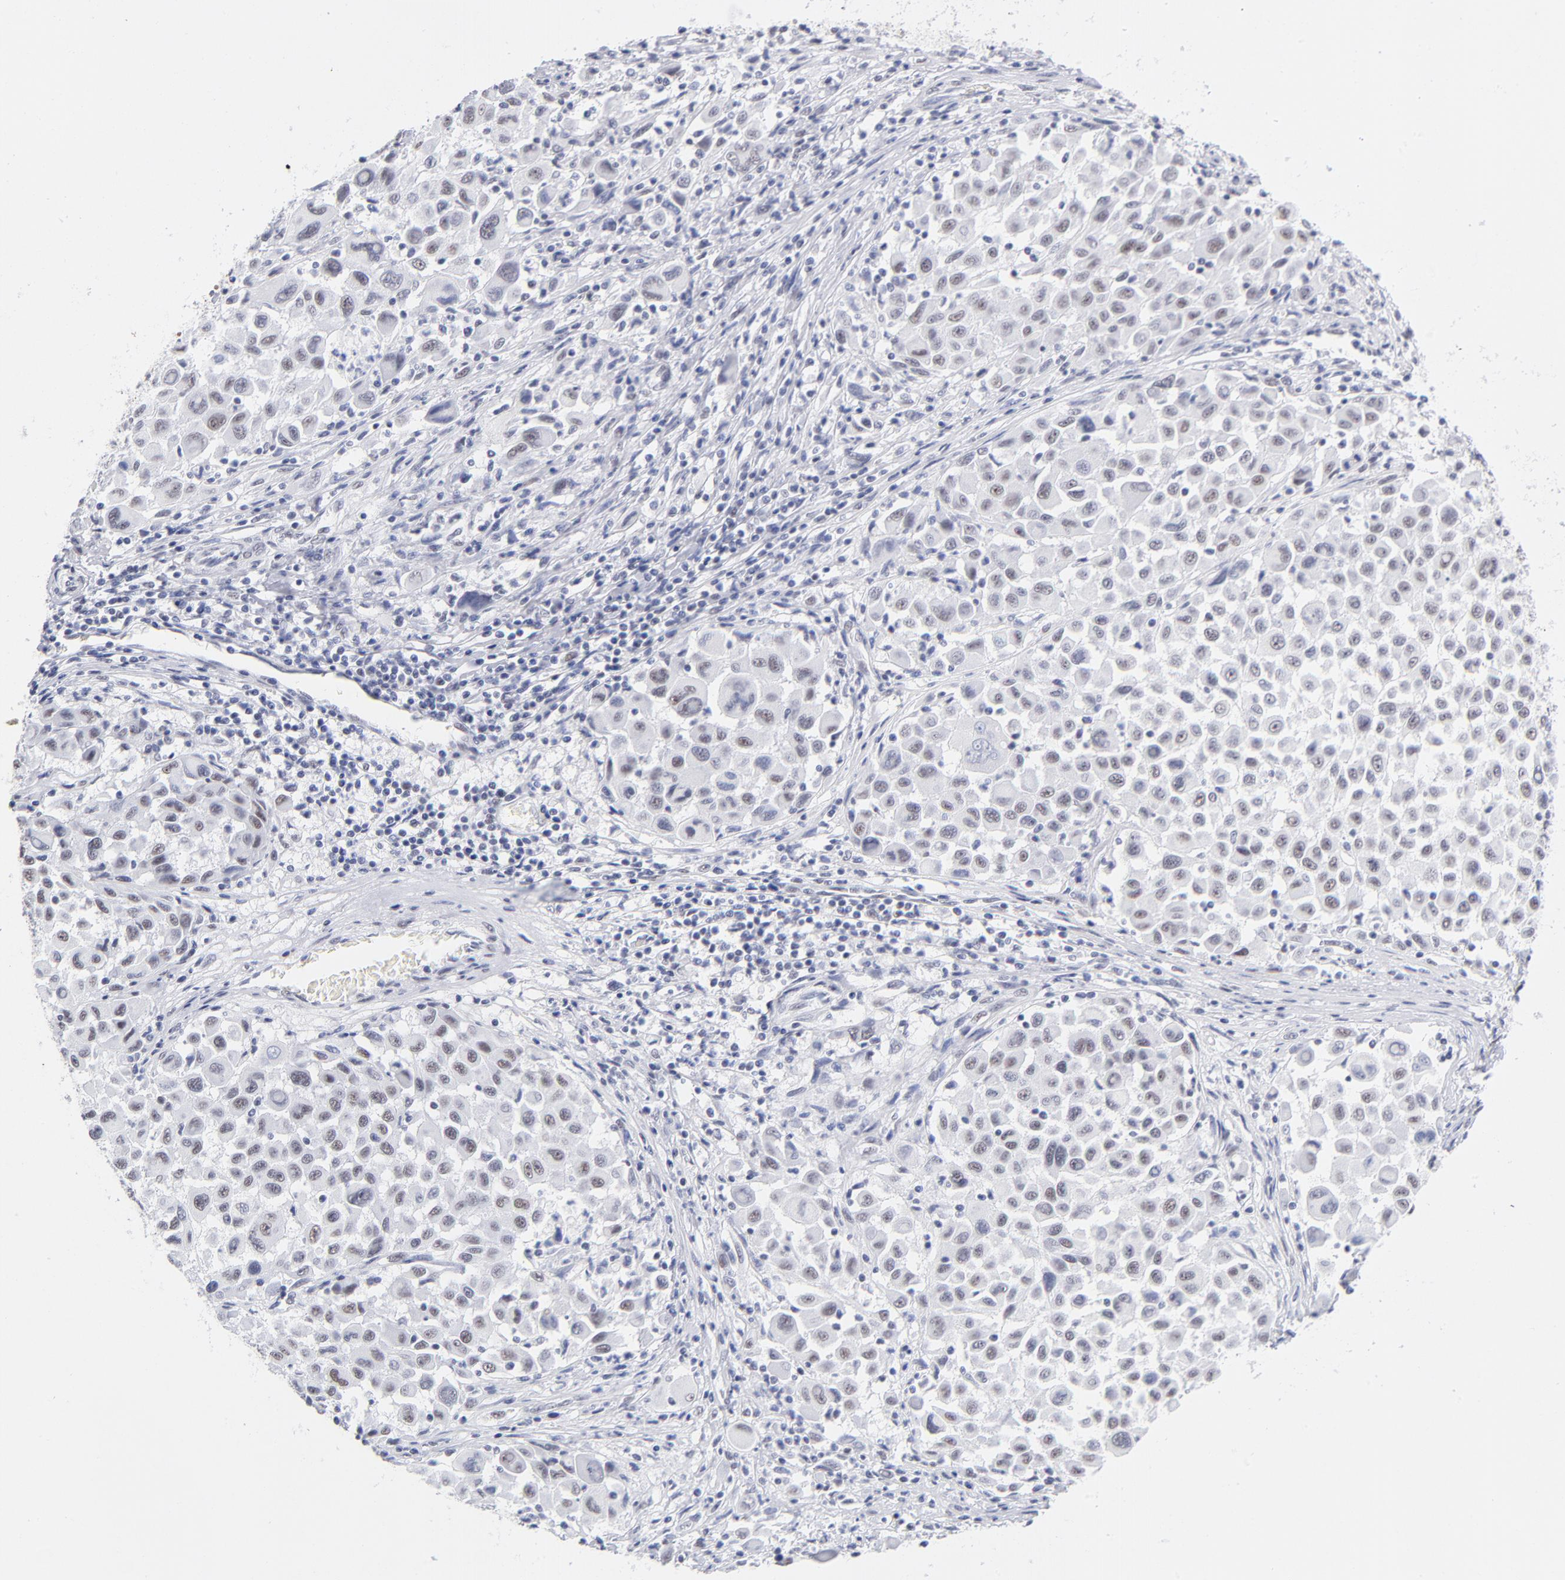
{"staining": {"intensity": "weak", "quantity": "25%-75%", "location": "nuclear"}, "tissue": "melanoma", "cell_type": "Tumor cells", "image_type": "cancer", "snomed": [{"axis": "morphology", "description": "Malignant melanoma, Metastatic site"}, {"axis": "topography", "description": "Lymph node"}], "caption": "Weak nuclear expression is seen in approximately 25%-75% of tumor cells in melanoma.", "gene": "SNRPB", "patient": {"sex": "male", "age": 61}}